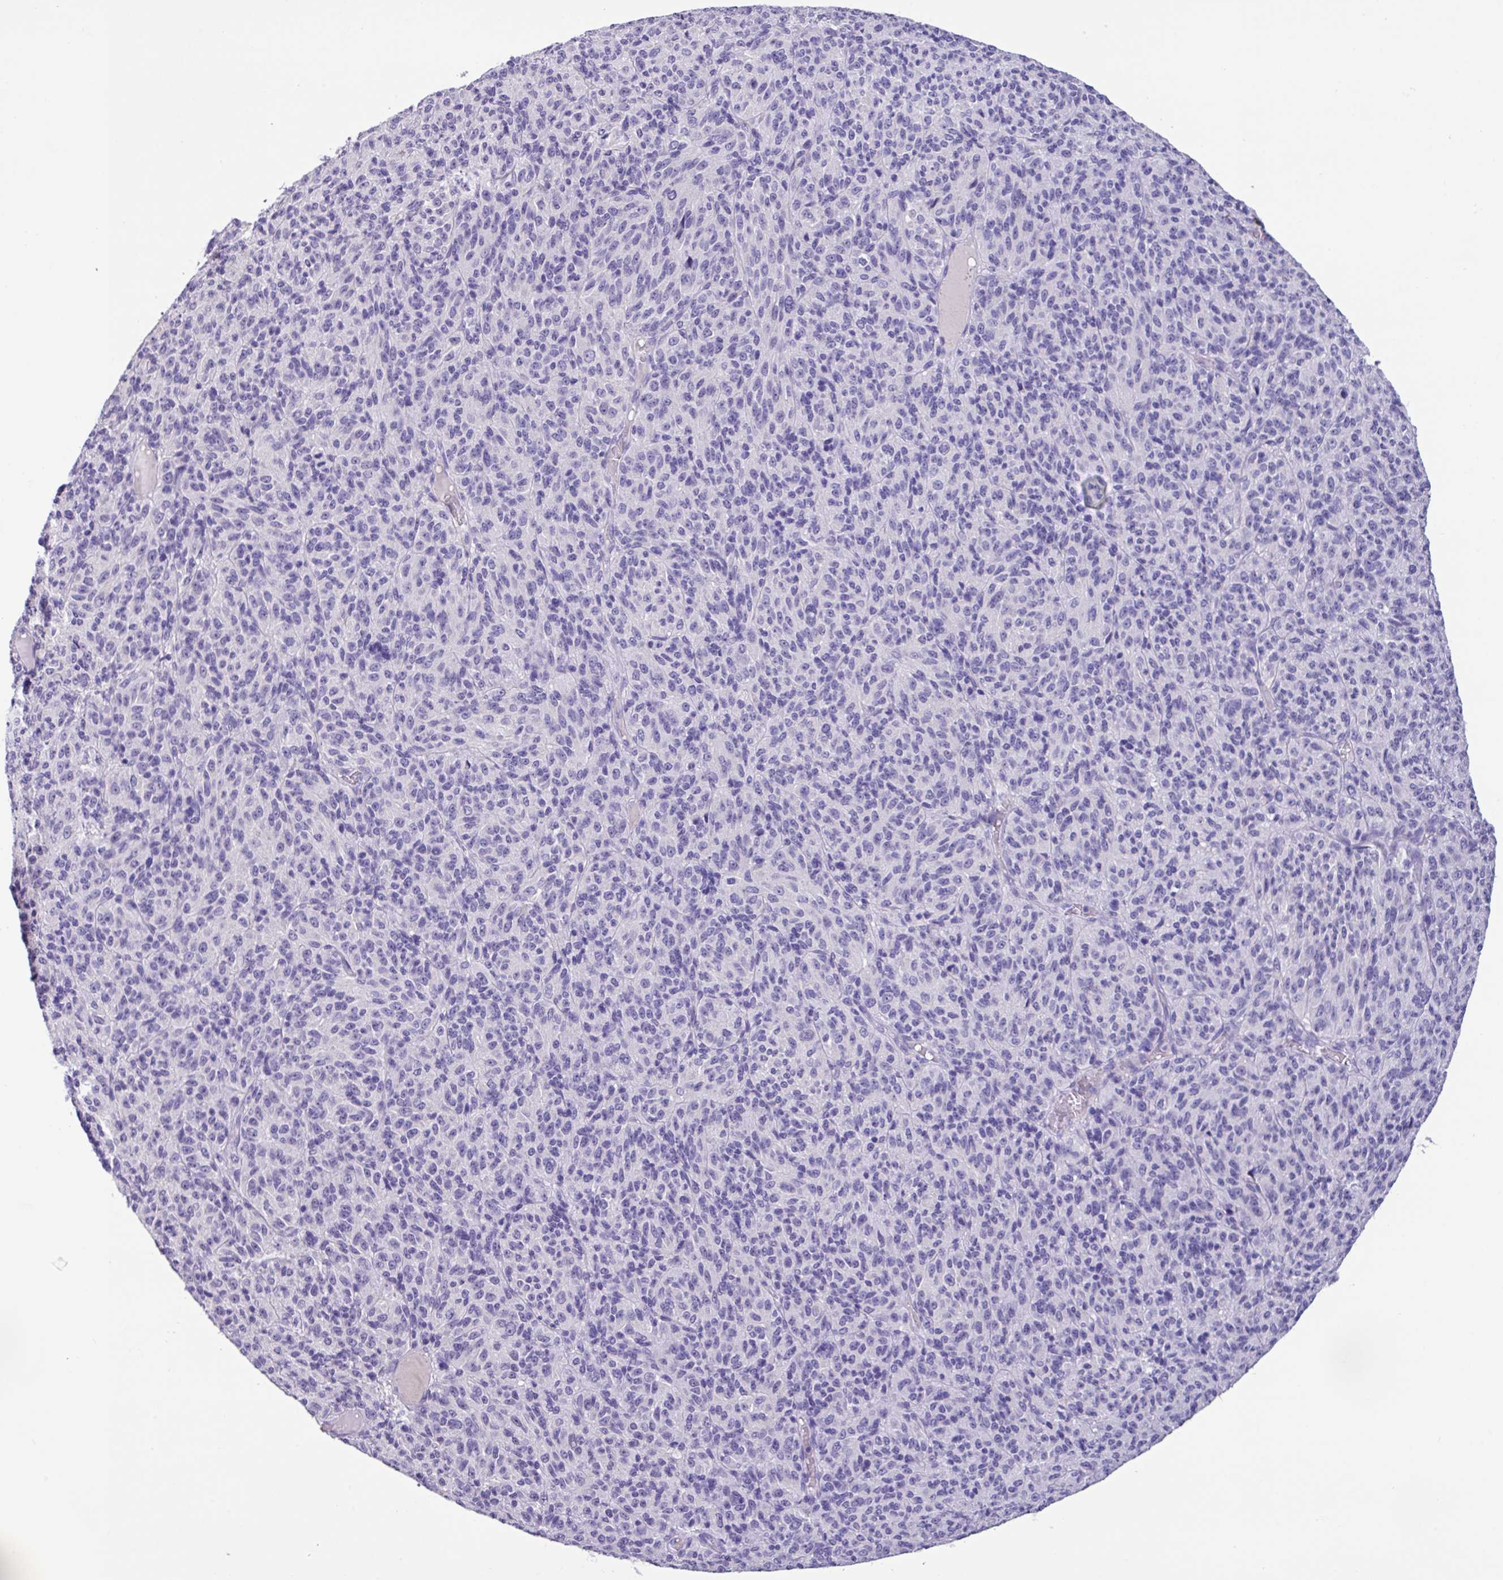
{"staining": {"intensity": "negative", "quantity": "none", "location": "none"}, "tissue": "melanoma", "cell_type": "Tumor cells", "image_type": "cancer", "snomed": [{"axis": "morphology", "description": "Malignant melanoma, Metastatic site"}, {"axis": "topography", "description": "Brain"}], "caption": "The histopathology image displays no staining of tumor cells in melanoma. Brightfield microscopy of IHC stained with DAB (3,3'-diaminobenzidine) (brown) and hematoxylin (blue), captured at high magnification.", "gene": "EPCAM", "patient": {"sex": "female", "age": 56}}